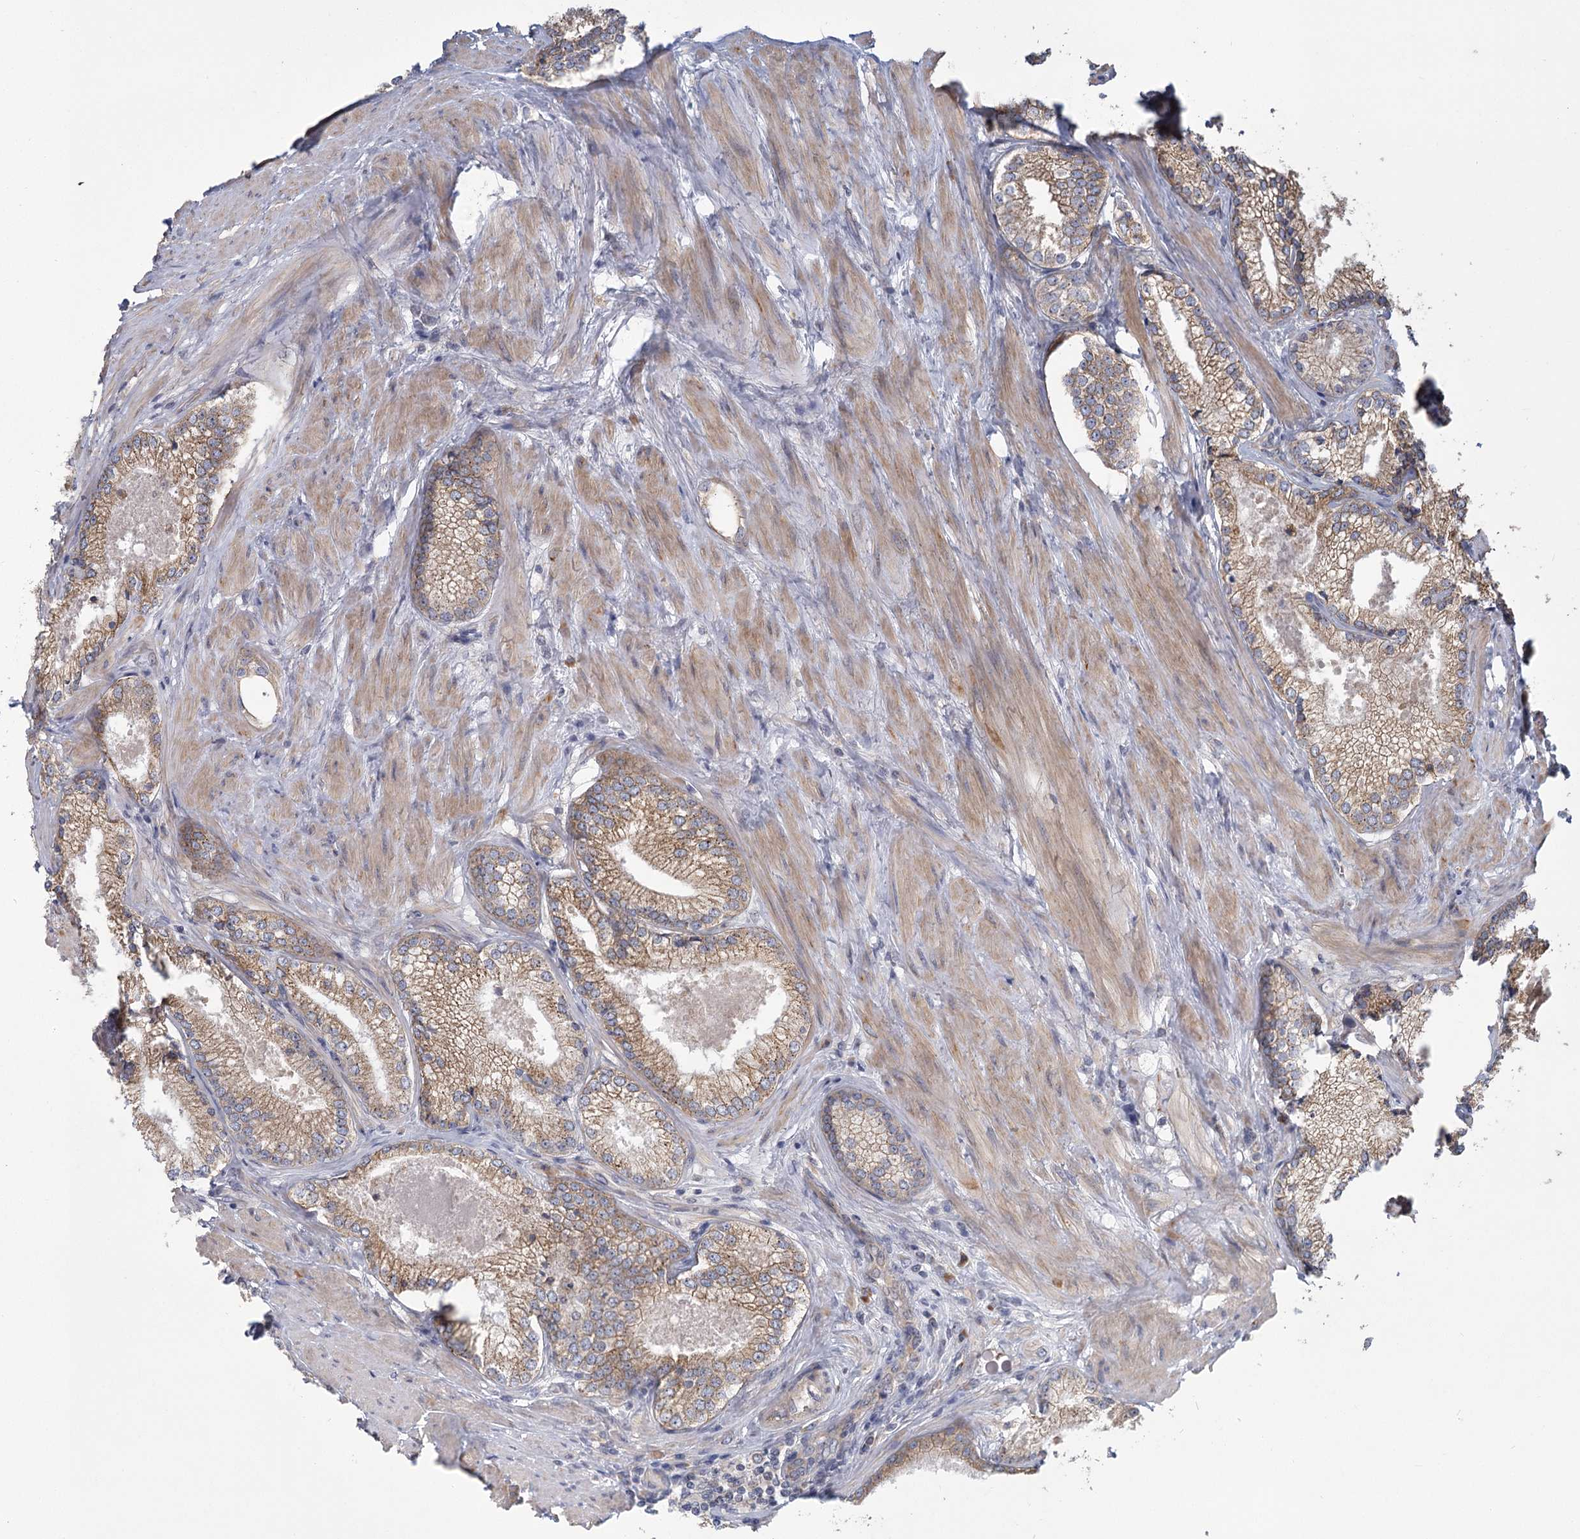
{"staining": {"intensity": "moderate", "quantity": ">75%", "location": "cytoplasmic/membranous"}, "tissue": "prostate cancer", "cell_type": "Tumor cells", "image_type": "cancer", "snomed": [{"axis": "morphology", "description": "Adenocarcinoma, High grade"}, {"axis": "topography", "description": "Prostate"}], "caption": "The image reveals a brown stain indicating the presence of a protein in the cytoplasmic/membranous of tumor cells in prostate cancer (adenocarcinoma (high-grade)).", "gene": "CNTLN", "patient": {"sex": "male", "age": 66}}